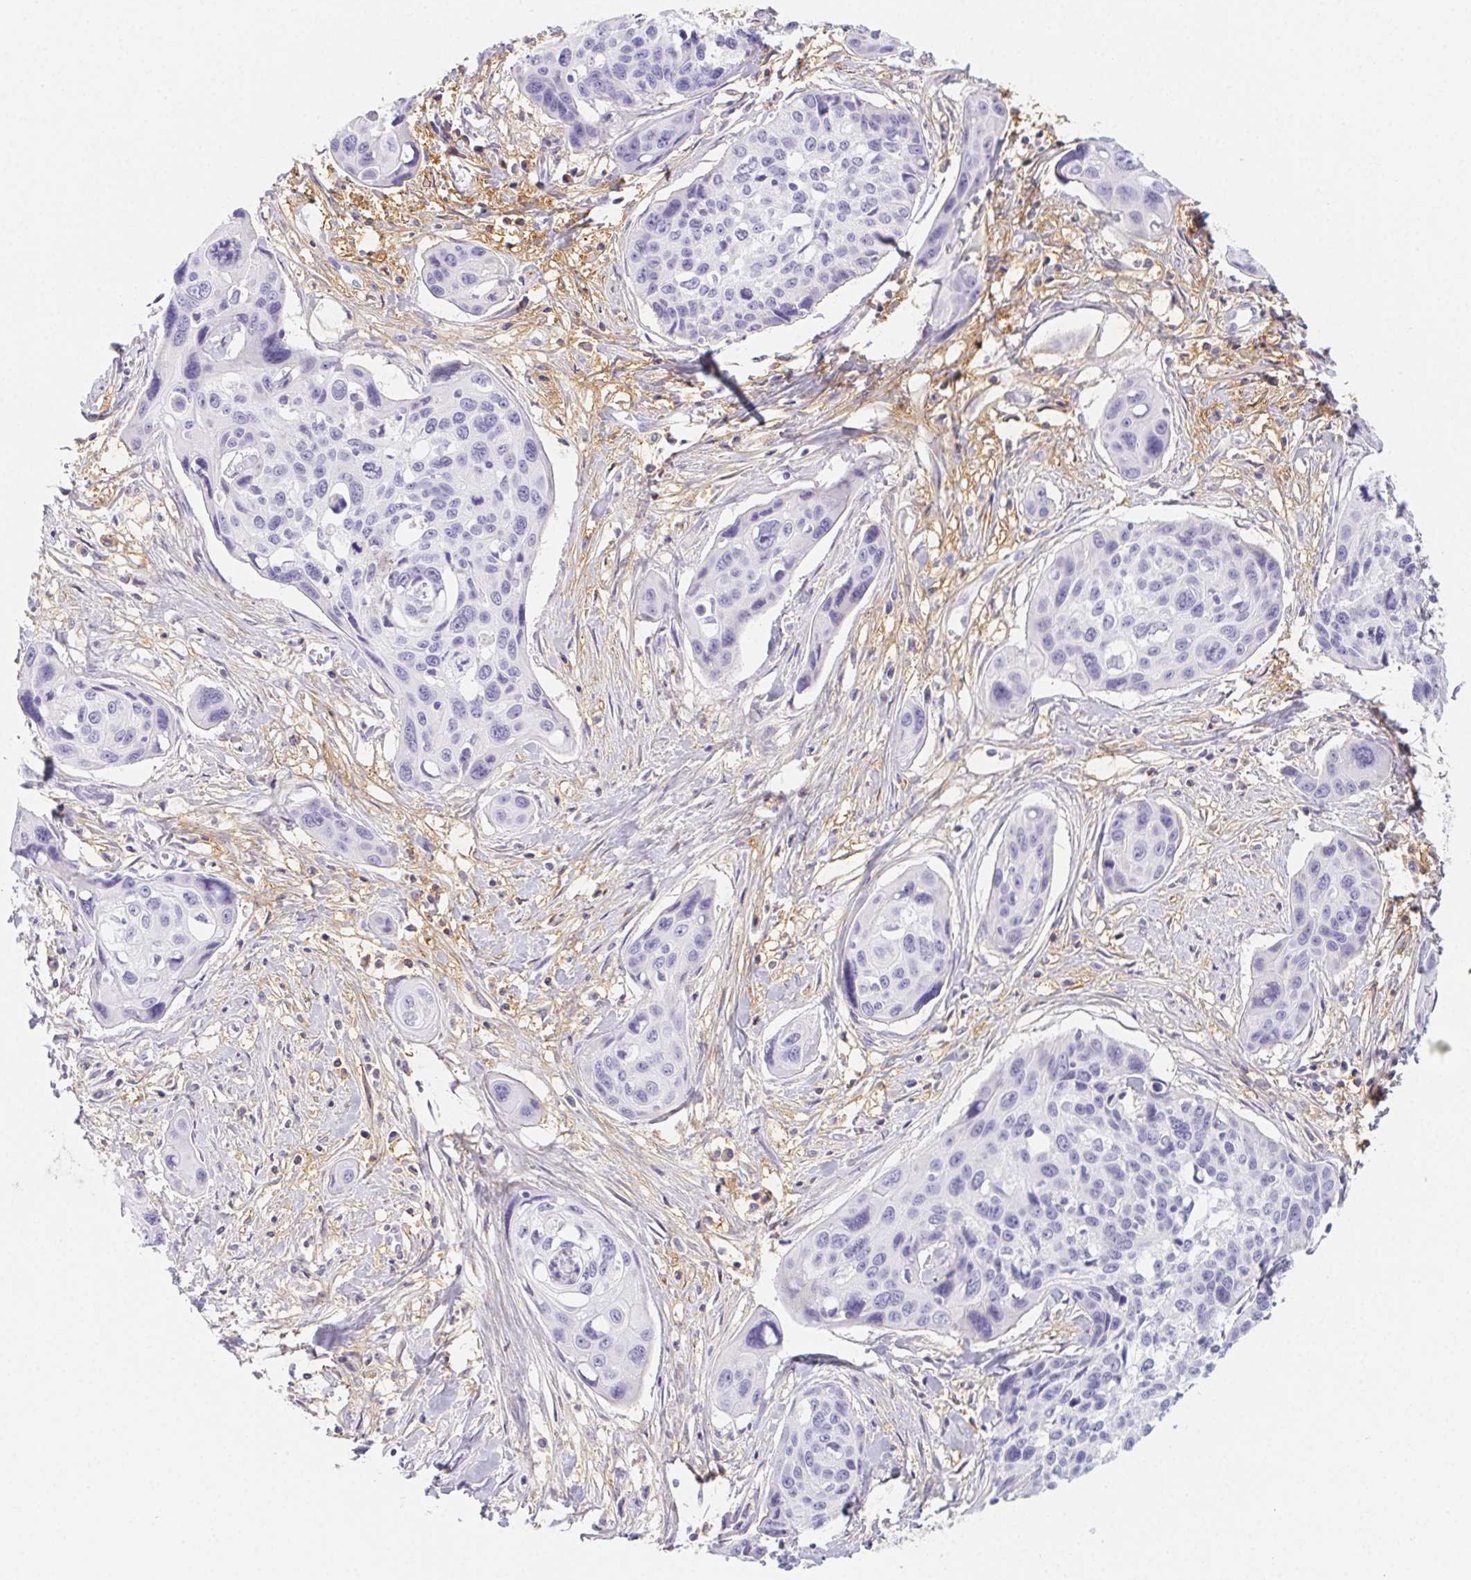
{"staining": {"intensity": "negative", "quantity": "none", "location": "none"}, "tissue": "cervical cancer", "cell_type": "Tumor cells", "image_type": "cancer", "snomed": [{"axis": "morphology", "description": "Squamous cell carcinoma, NOS"}, {"axis": "topography", "description": "Cervix"}], "caption": "There is no significant staining in tumor cells of squamous cell carcinoma (cervical).", "gene": "ITIH2", "patient": {"sex": "female", "age": 31}}